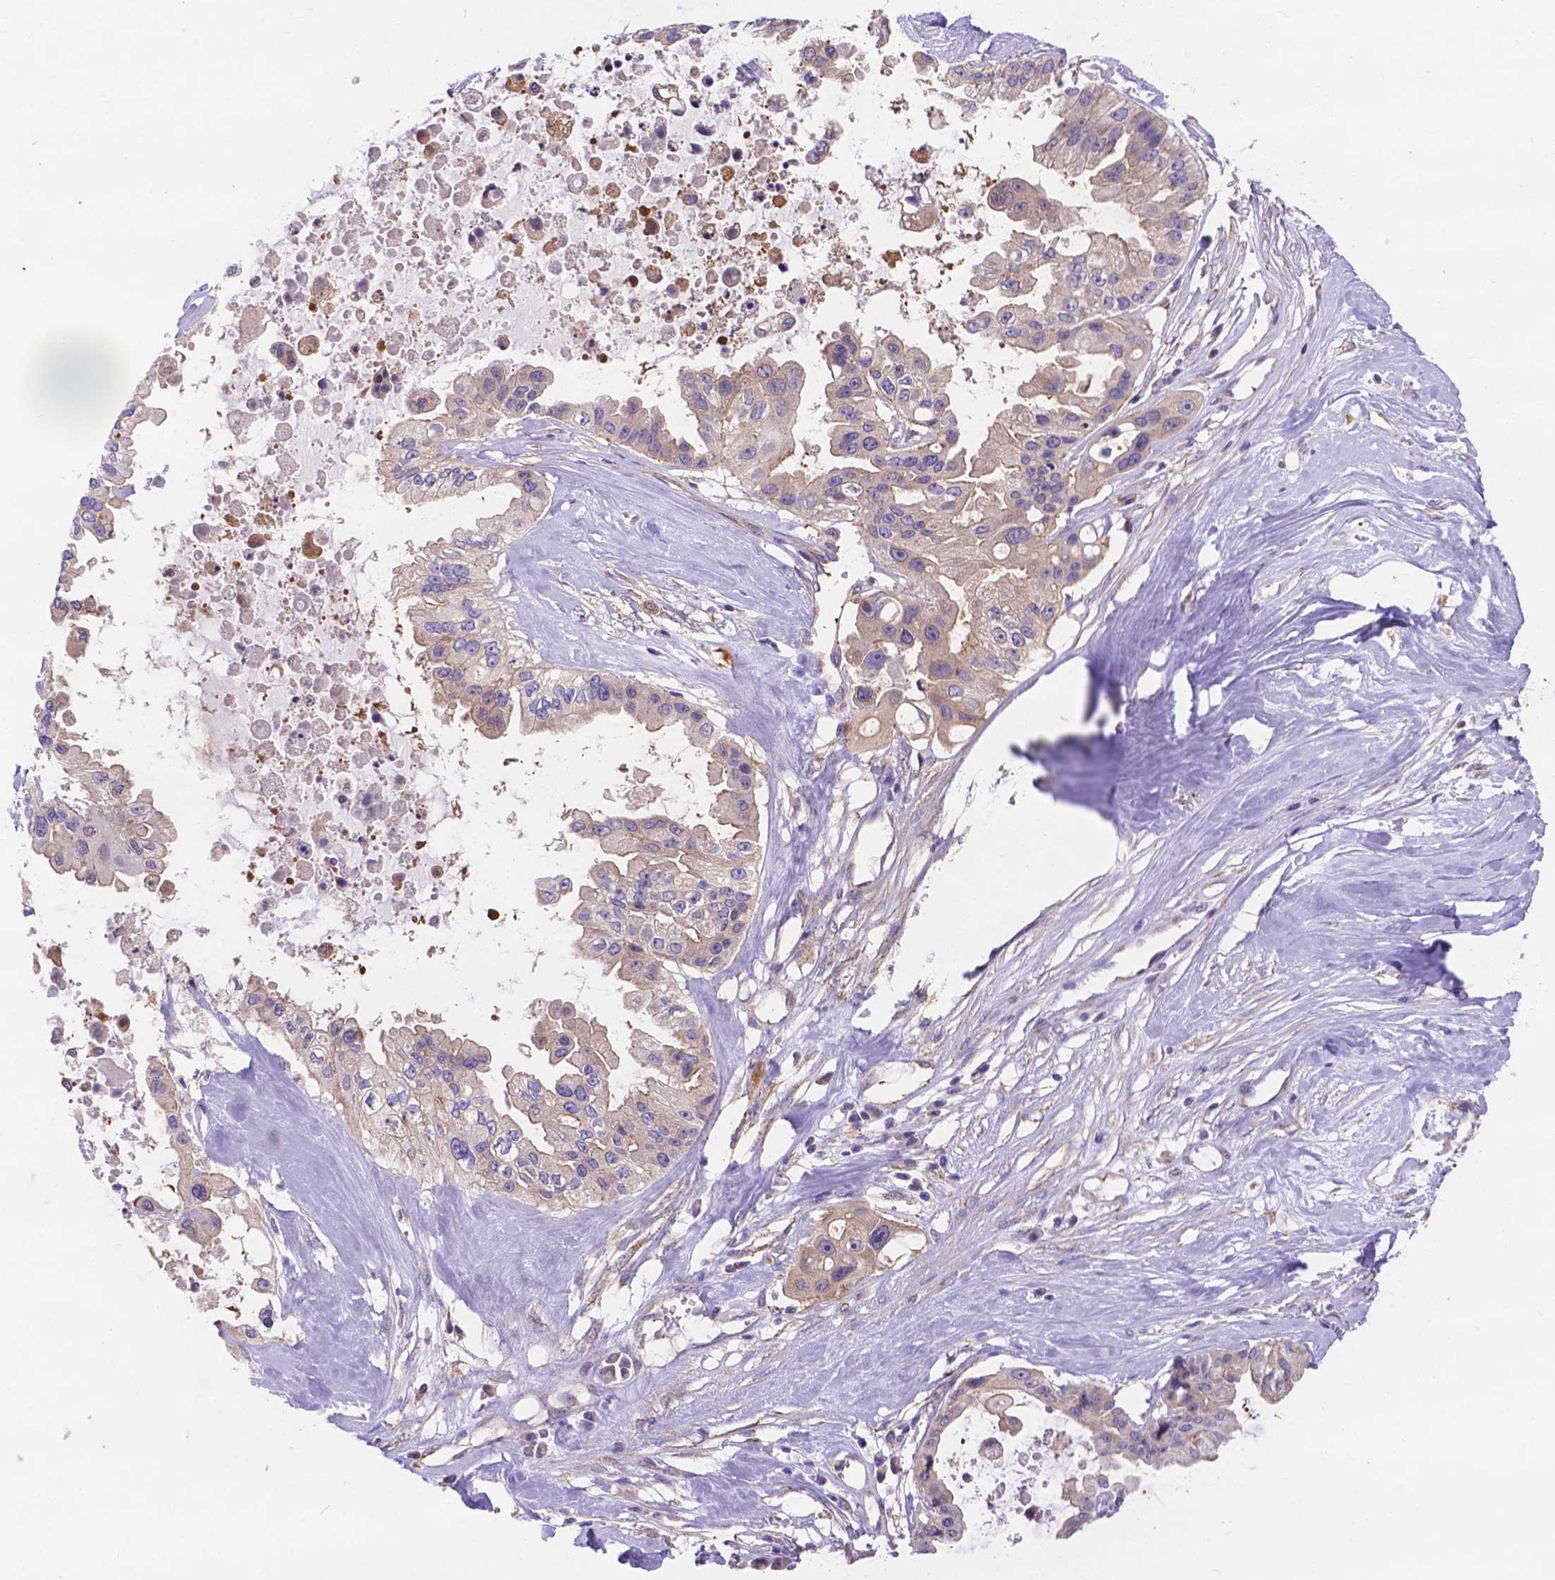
{"staining": {"intensity": "negative", "quantity": "none", "location": "none"}, "tissue": "ovarian cancer", "cell_type": "Tumor cells", "image_type": "cancer", "snomed": [{"axis": "morphology", "description": "Cystadenocarcinoma, serous, NOS"}, {"axis": "topography", "description": "Ovary"}], "caption": "Serous cystadenocarcinoma (ovarian) was stained to show a protein in brown. There is no significant expression in tumor cells.", "gene": "AK3", "patient": {"sex": "female", "age": 56}}